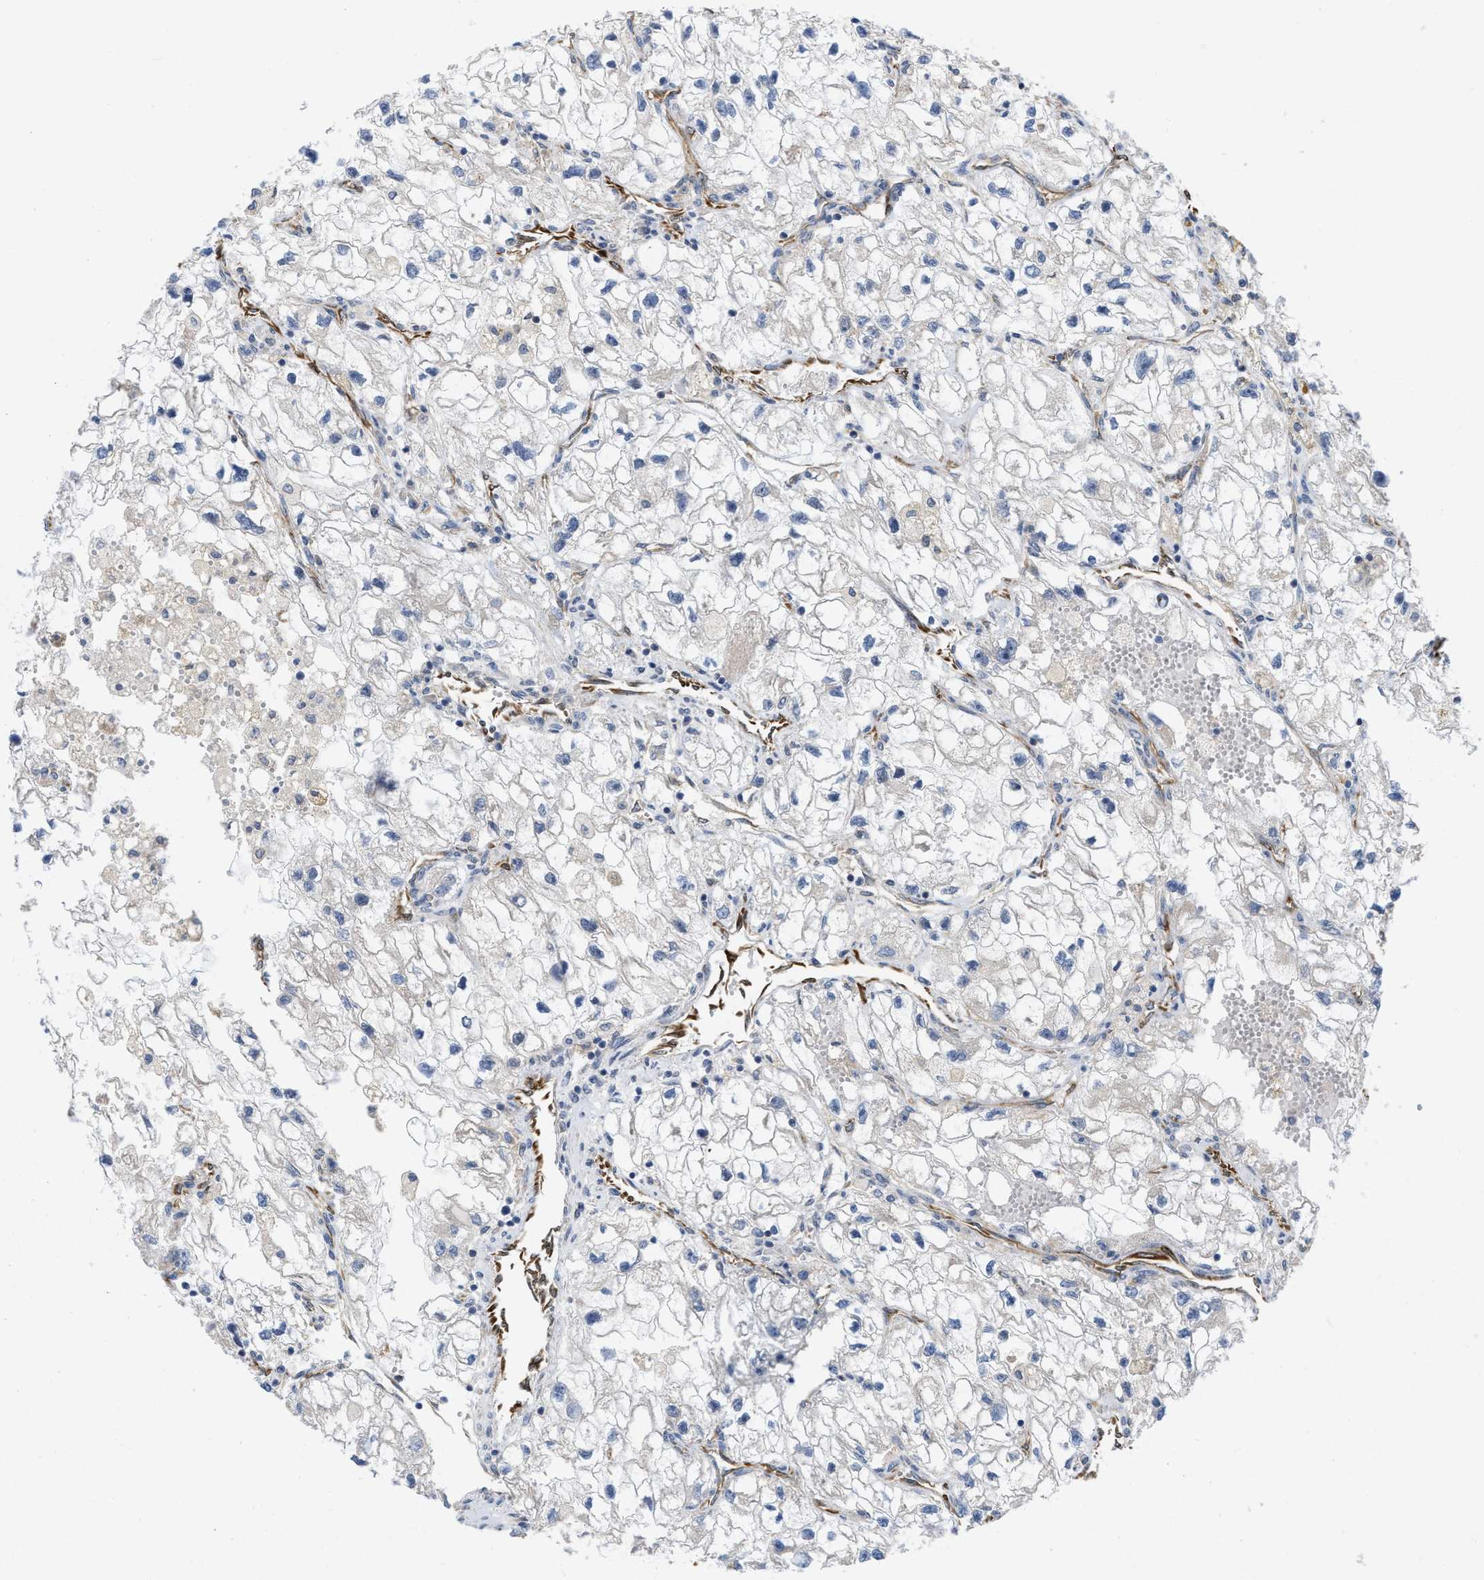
{"staining": {"intensity": "negative", "quantity": "none", "location": "none"}, "tissue": "renal cancer", "cell_type": "Tumor cells", "image_type": "cancer", "snomed": [{"axis": "morphology", "description": "Adenocarcinoma, NOS"}, {"axis": "topography", "description": "Kidney"}], "caption": "Tumor cells are negative for brown protein staining in renal cancer (adenocarcinoma).", "gene": "EOGT", "patient": {"sex": "female", "age": 70}}